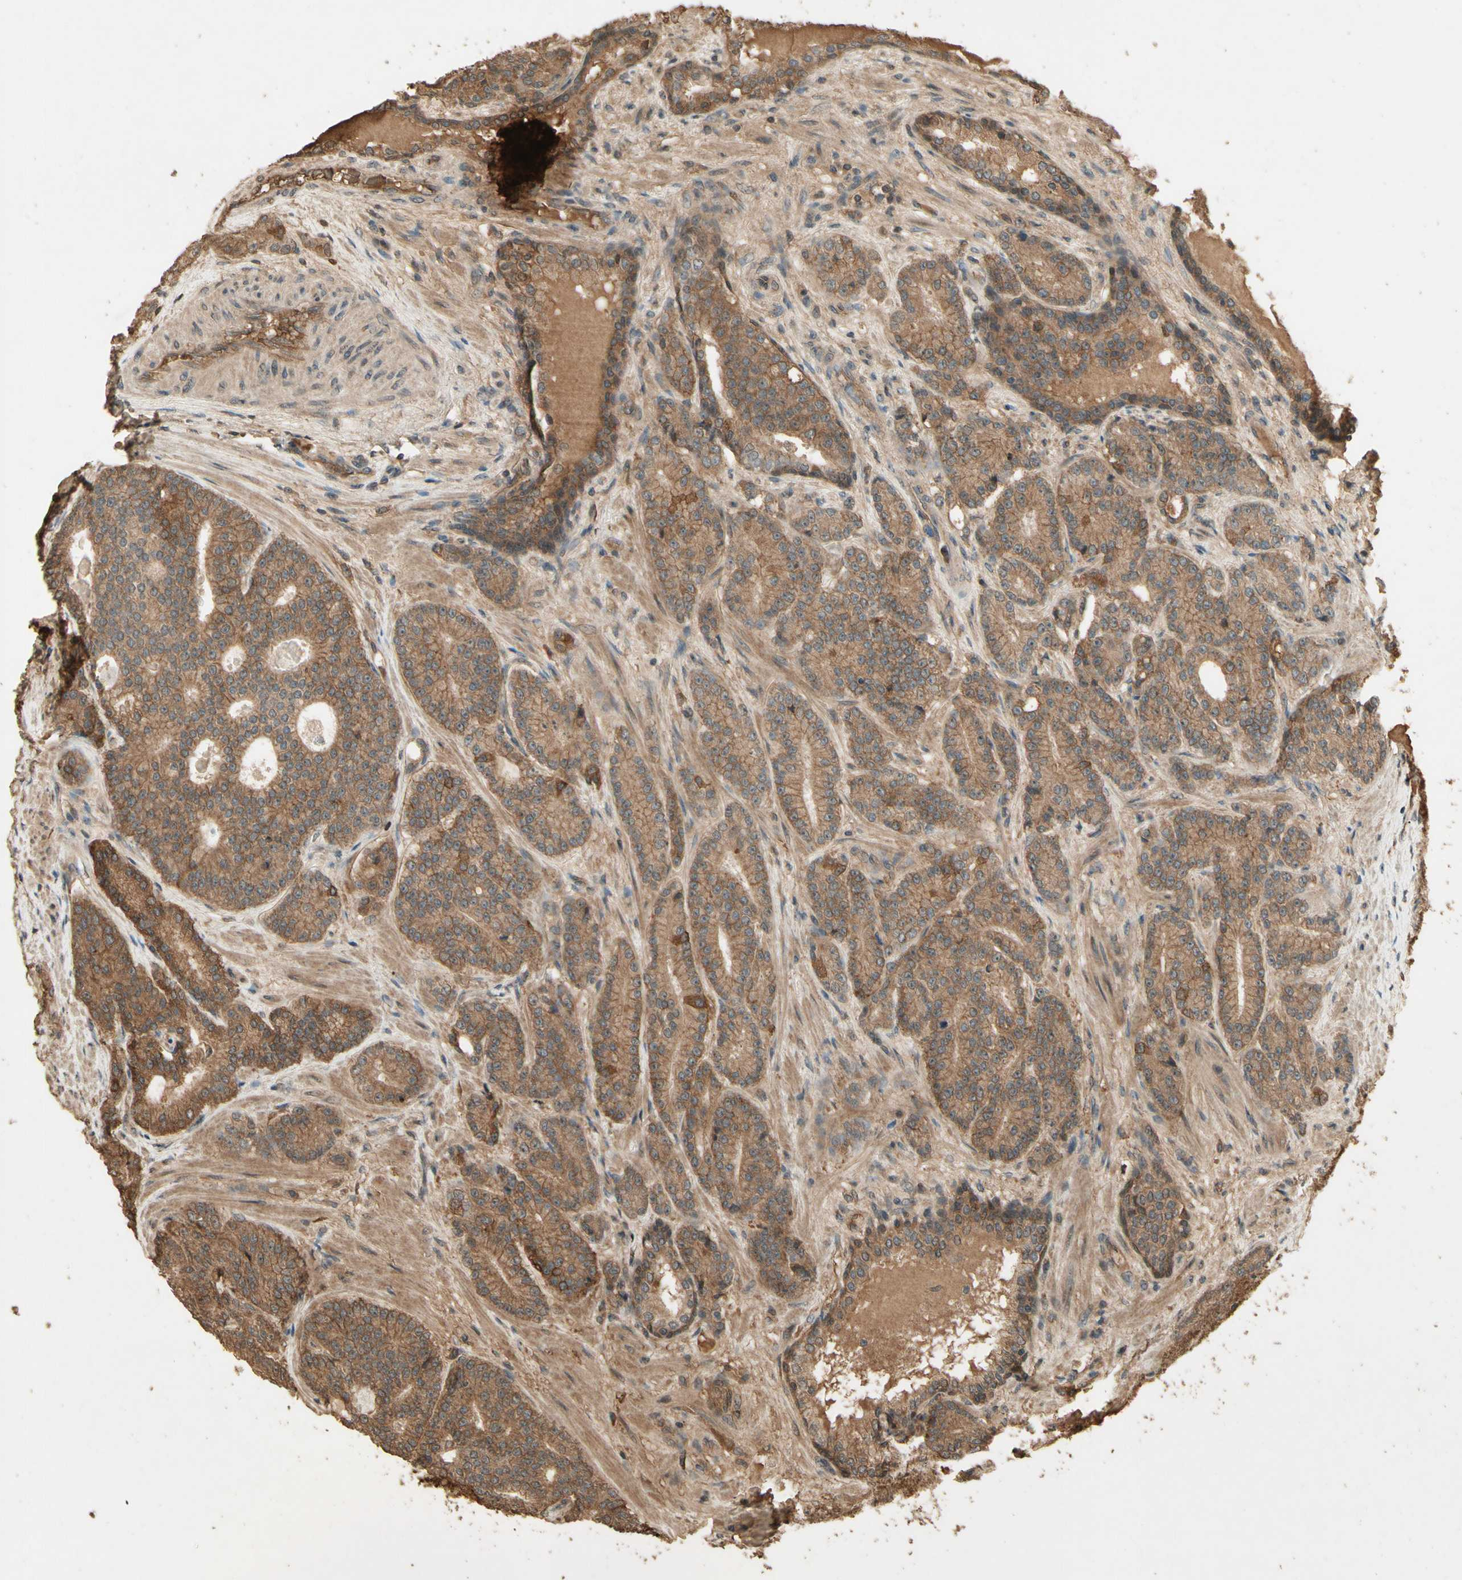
{"staining": {"intensity": "moderate", "quantity": ">75%", "location": "cytoplasmic/membranous"}, "tissue": "prostate cancer", "cell_type": "Tumor cells", "image_type": "cancer", "snomed": [{"axis": "morphology", "description": "Adenocarcinoma, High grade"}, {"axis": "topography", "description": "Prostate"}], "caption": "A medium amount of moderate cytoplasmic/membranous positivity is appreciated in approximately >75% of tumor cells in adenocarcinoma (high-grade) (prostate) tissue.", "gene": "SMAD9", "patient": {"sex": "male", "age": 61}}